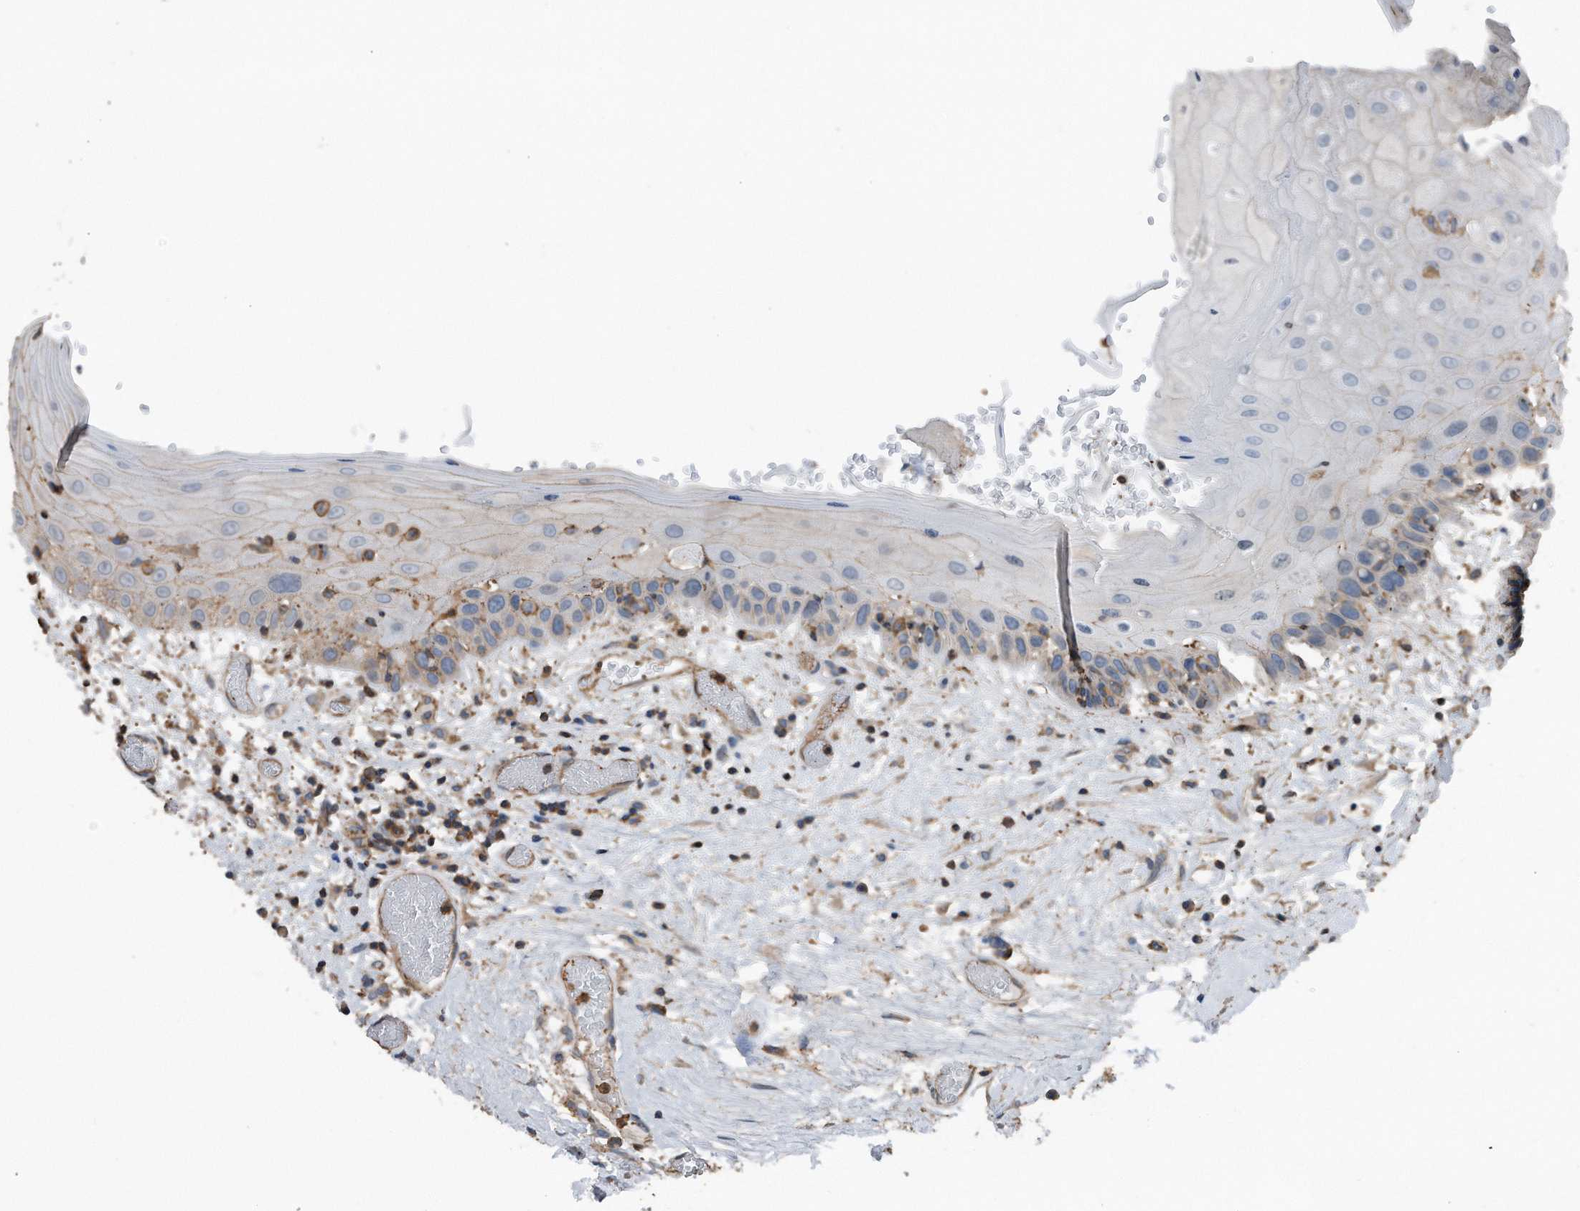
{"staining": {"intensity": "strong", "quantity": "<25%", "location": "cytoplasmic/membranous"}, "tissue": "oral mucosa", "cell_type": "Squamous epithelial cells", "image_type": "normal", "snomed": [{"axis": "morphology", "description": "Normal tissue, NOS"}, {"axis": "topography", "description": "Oral tissue"}], "caption": "This image shows unremarkable oral mucosa stained with immunohistochemistry to label a protein in brown. The cytoplasmic/membranous of squamous epithelial cells show strong positivity for the protein. Nuclei are counter-stained blue.", "gene": "RSPO3", "patient": {"sex": "female", "age": 76}}